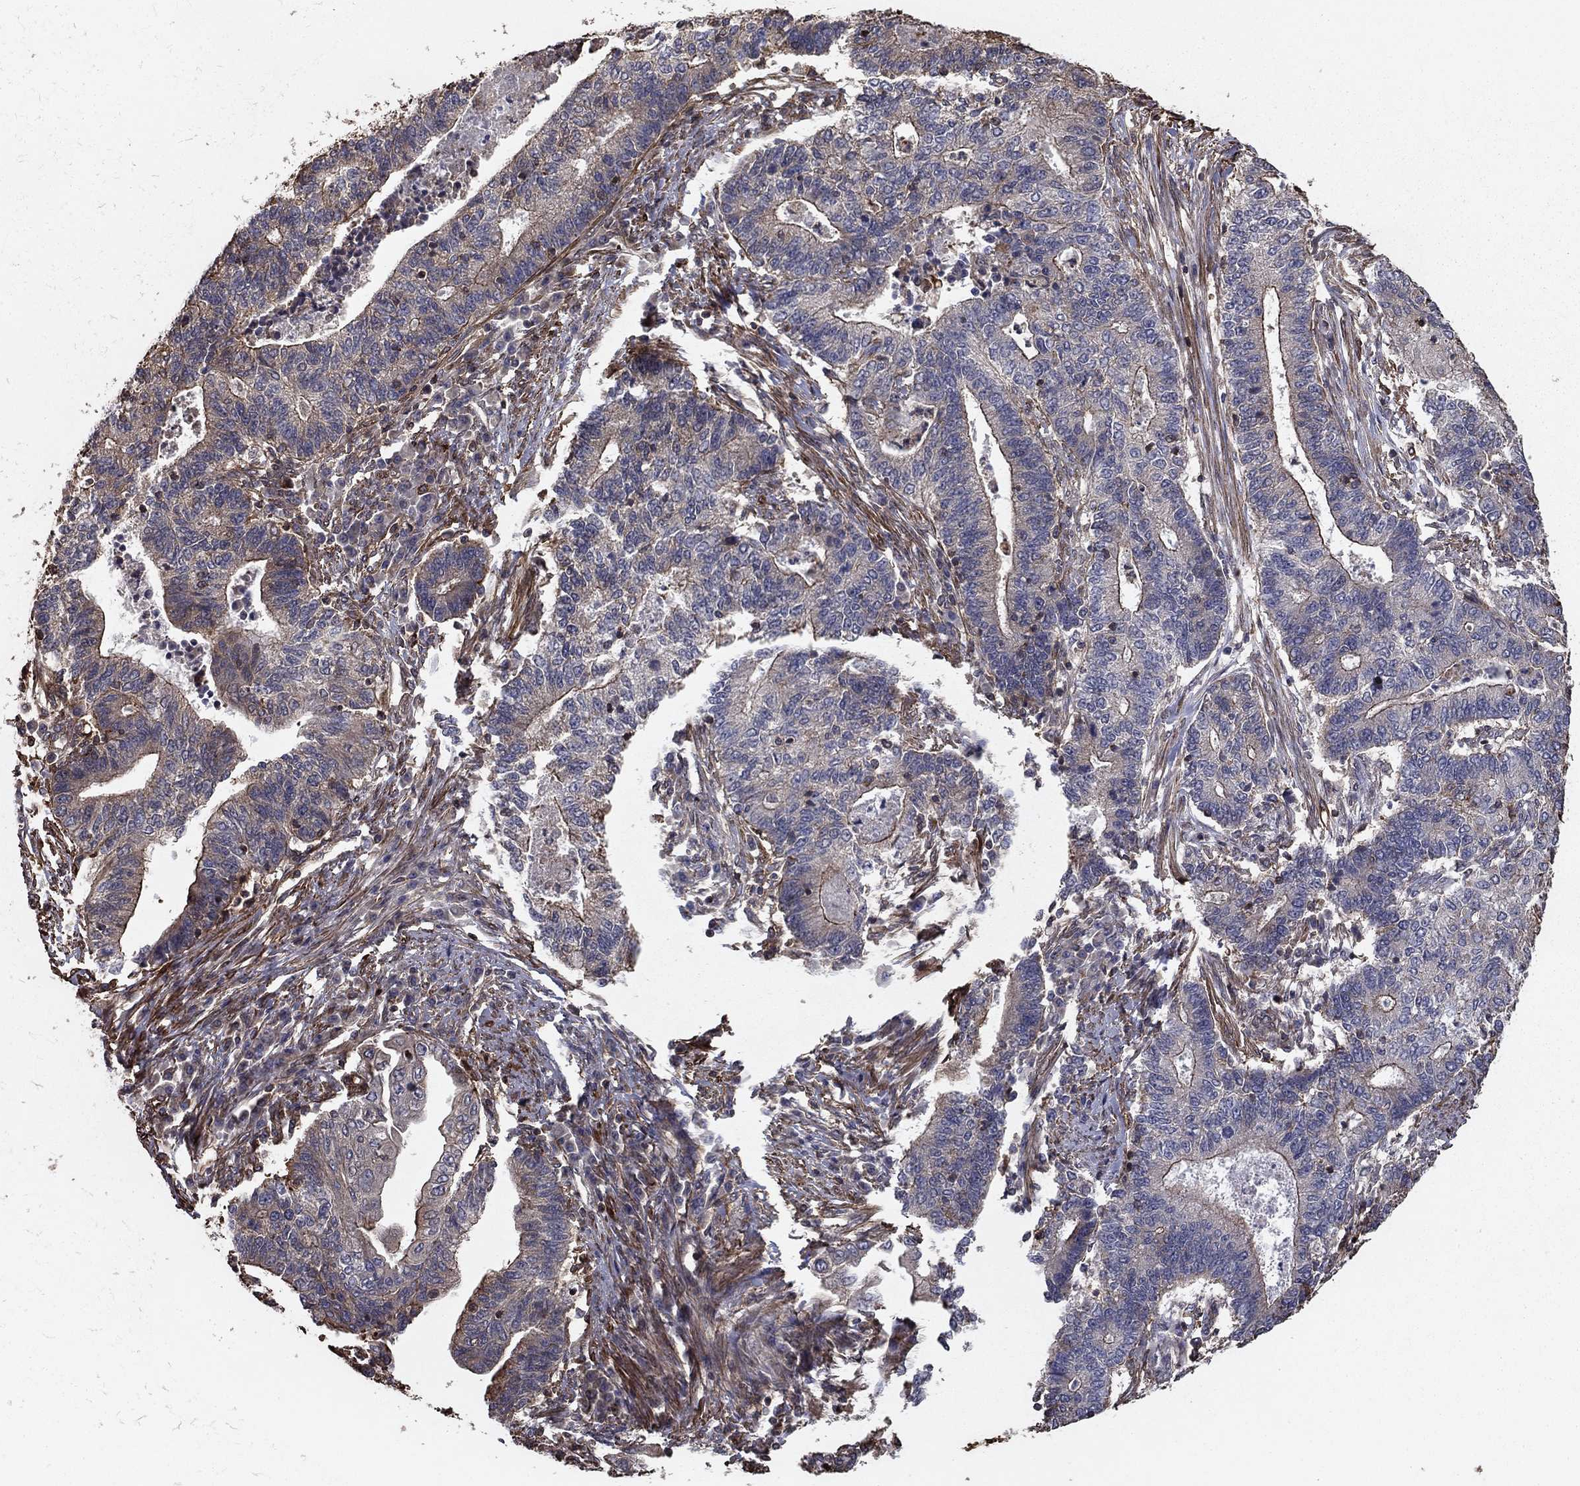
{"staining": {"intensity": "moderate", "quantity": "<25%", "location": "cytoplasmic/membranous"}, "tissue": "endometrial cancer", "cell_type": "Tumor cells", "image_type": "cancer", "snomed": [{"axis": "morphology", "description": "Adenocarcinoma, NOS"}, {"axis": "topography", "description": "Uterus"}, {"axis": "topography", "description": "Endometrium"}], "caption": "About <25% of tumor cells in human adenocarcinoma (endometrial) reveal moderate cytoplasmic/membranous protein staining as visualized by brown immunohistochemical staining.", "gene": "HABP4", "patient": {"sex": "female", "age": 54}}